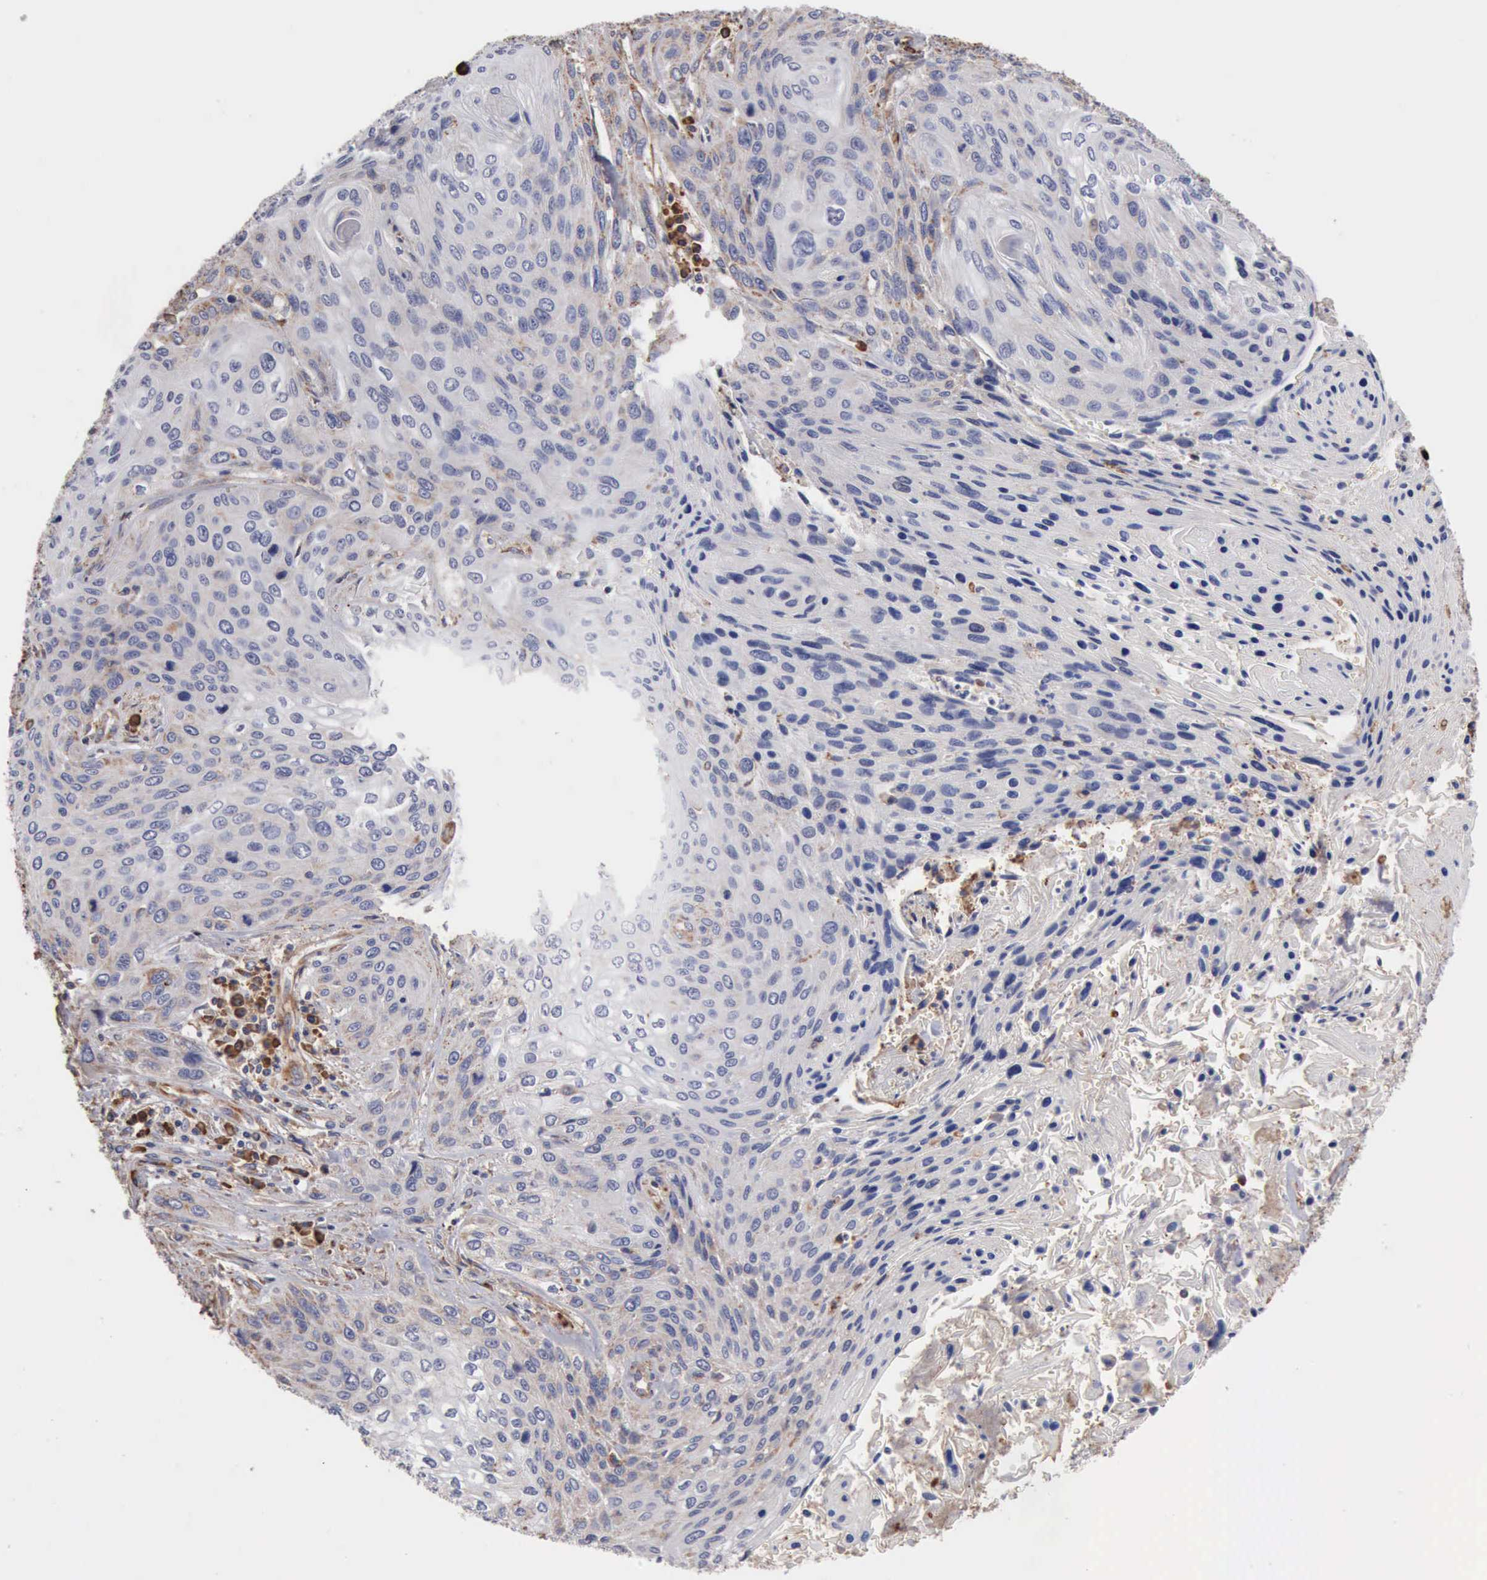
{"staining": {"intensity": "negative", "quantity": "none", "location": "none"}, "tissue": "cervical cancer", "cell_type": "Tumor cells", "image_type": "cancer", "snomed": [{"axis": "morphology", "description": "Squamous cell carcinoma, NOS"}, {"axis": "topography", "description": "Cervix"}], "caption": "High magnification brightfield microscopy of cervical cancer (squamous cell carcinoma) stained with DAB (brown) and counterstained with hematoxylin (blue): tumor cells show no significant staining.", "gene": "GPR101", "patient": {"sex": "female", "age": 32}}